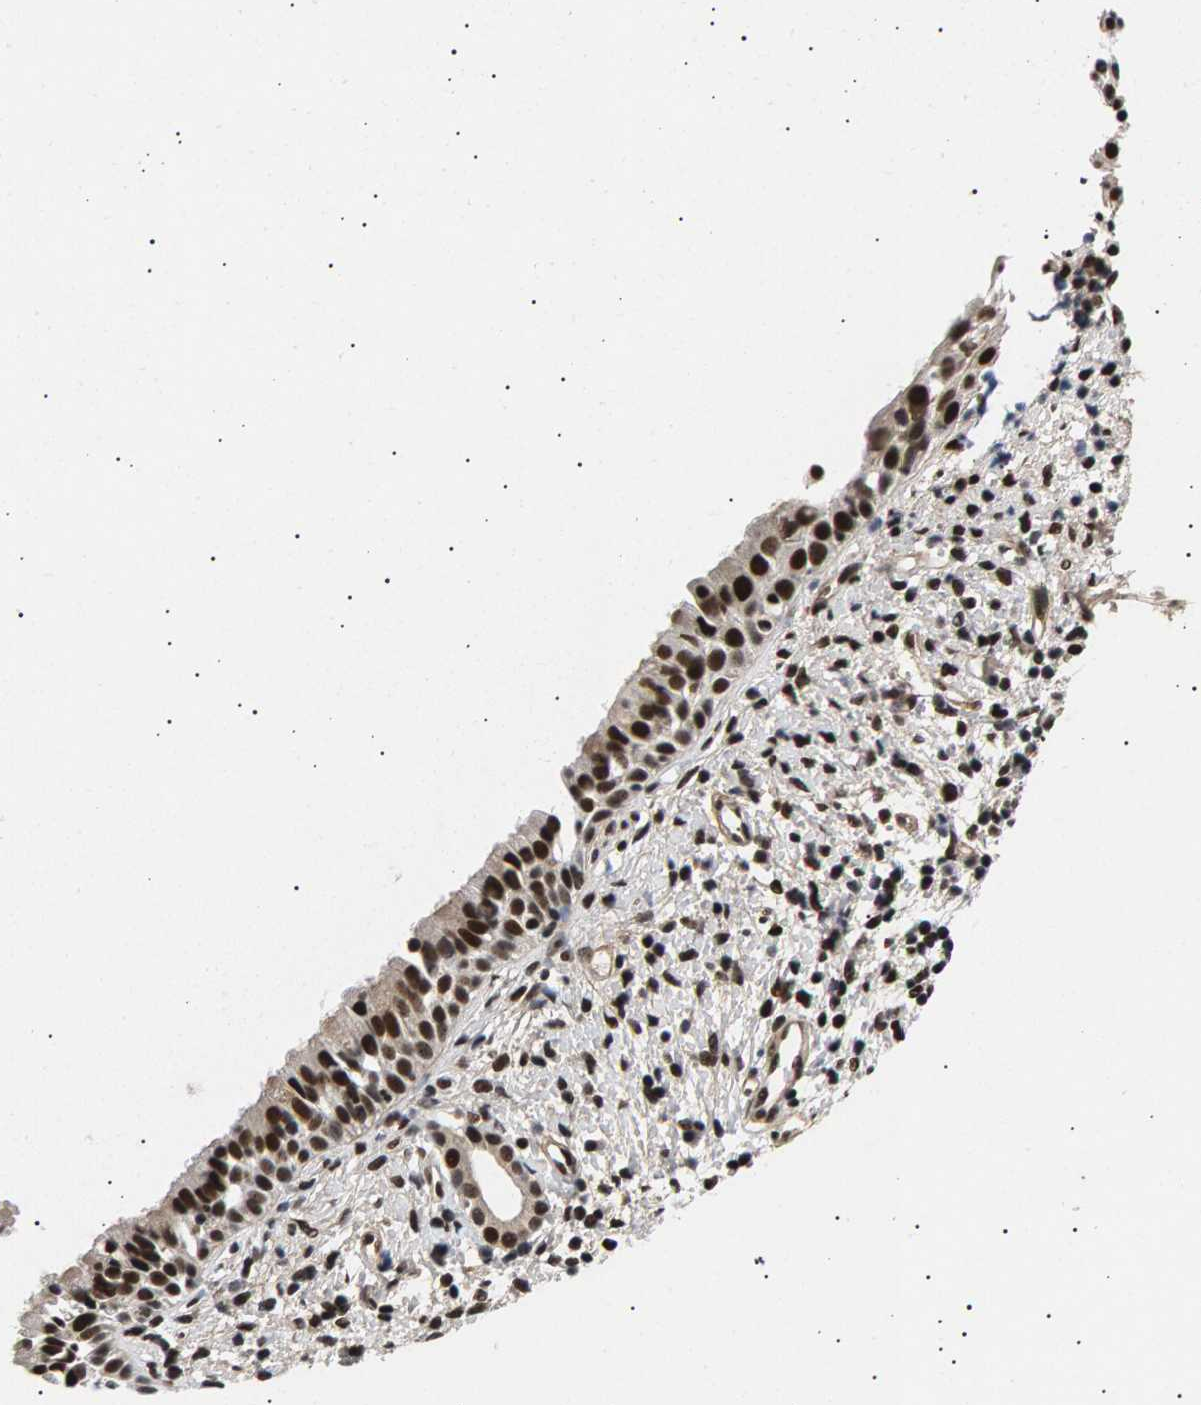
{"staining": {"intensity": "strong", "quantity": ">75%", "location": "nuclear"}, "tissue": "nasopharynx", "cell_type": "Respiratory epithelial cells", "image_type": "normal", "snomed": [{"axis": "morphology", "description": "Normal tissue, NOS"}, {"axis": "topography", "description": "Nasopharynx"}], "caption": "Nasopharynx stained with a brown dye exhibits strong nuclear positive staining in about >75% of respiratory epithelial cells.", "gene": "ANKRD40", "patient": {"sex": "male", "age": 22}}